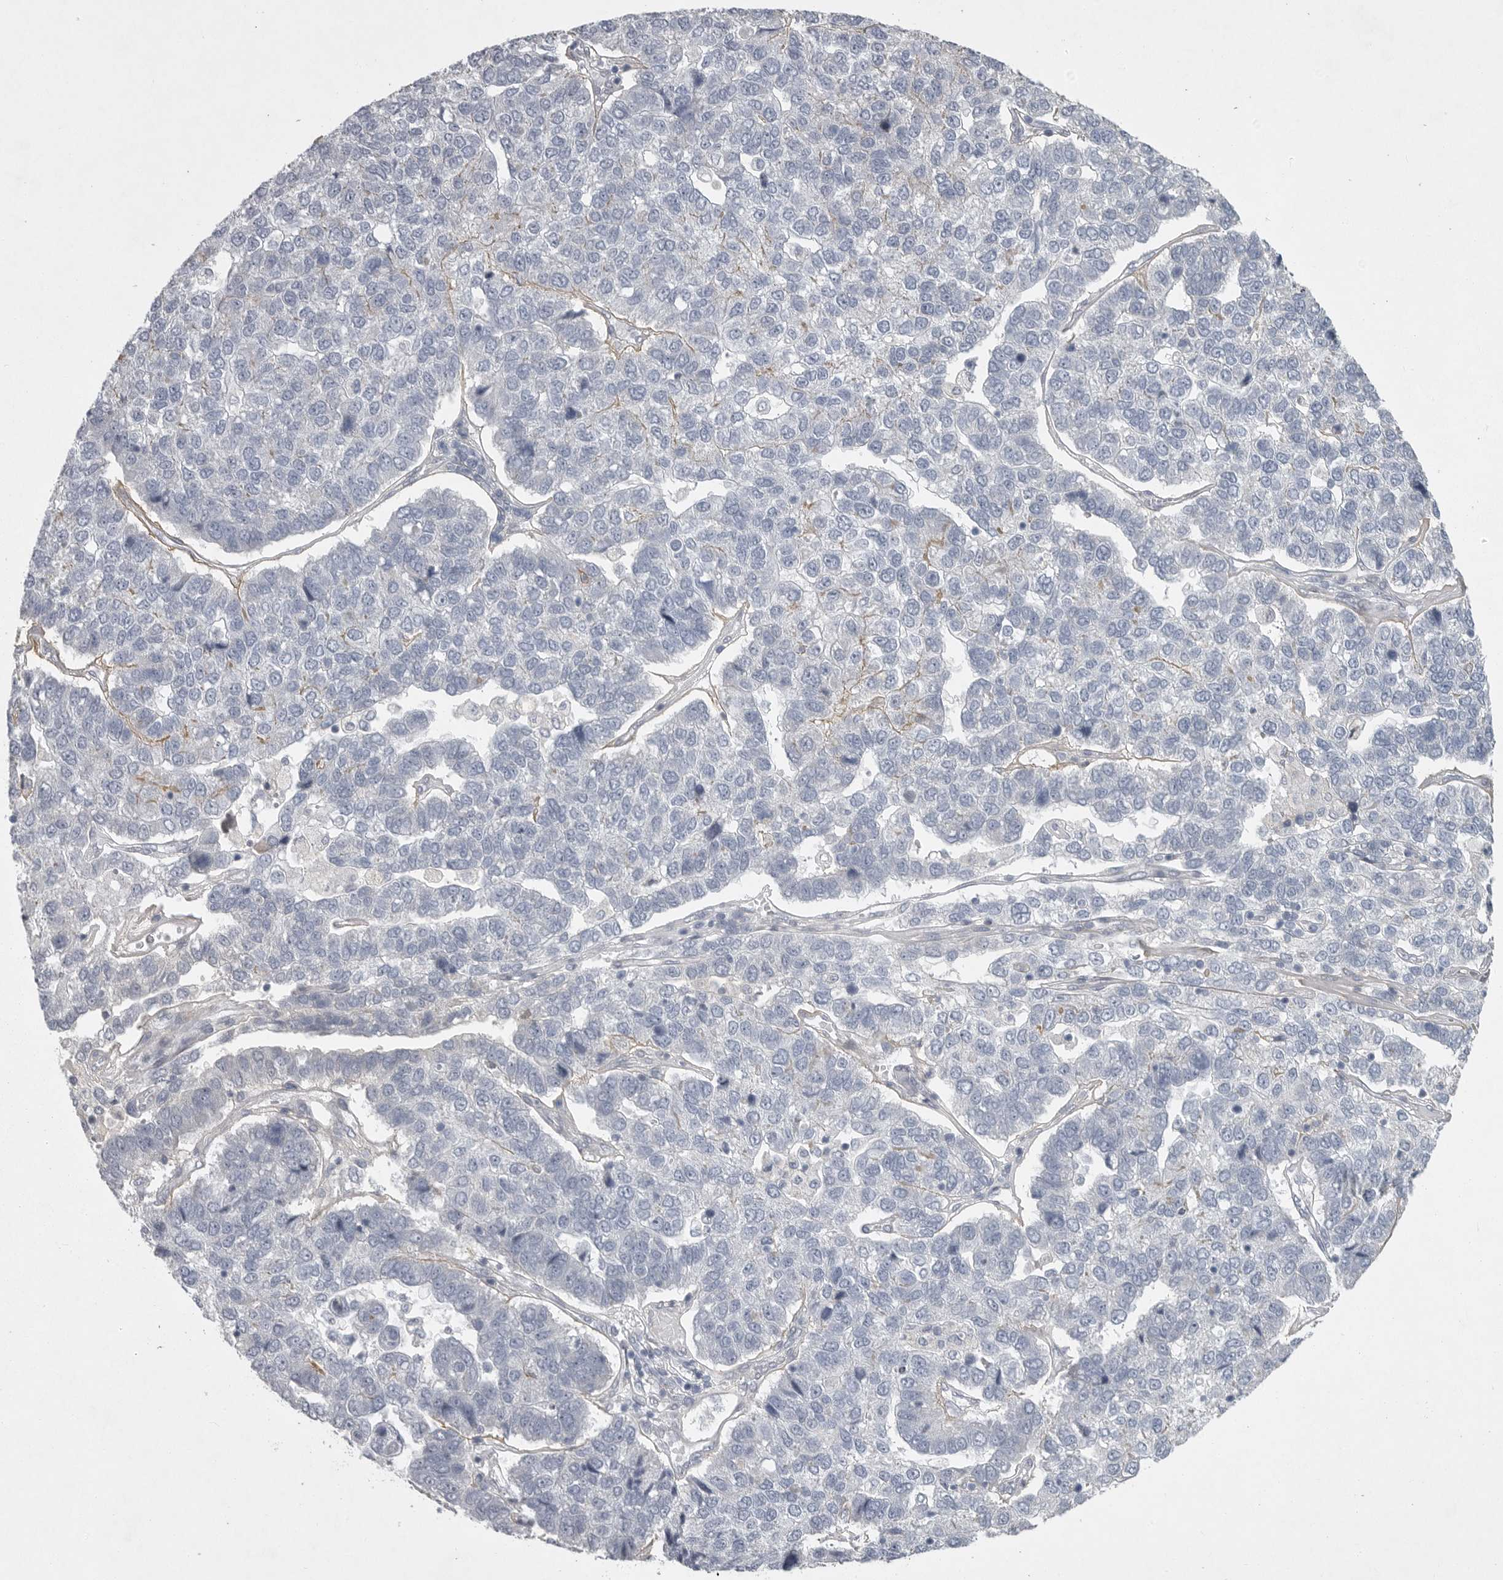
{"staining": {"intensity": "negative", "quantity": "none", "location": "none"}, "tissue": "pancreatic cancer", "cell_type": "Tumor cells", "image_type": "cancer", "snomed": [{"axis": "morphology", "description": "Adenocarcinoma, NOS"}, {"axis": "topography", "description": "Pancreas"}], "caption": "Tumor cells are negative for protein expression in human adenocarcinoma (pancreatic).", "gene": "CRP", "patient": {"sex": "female", "age": 61}}